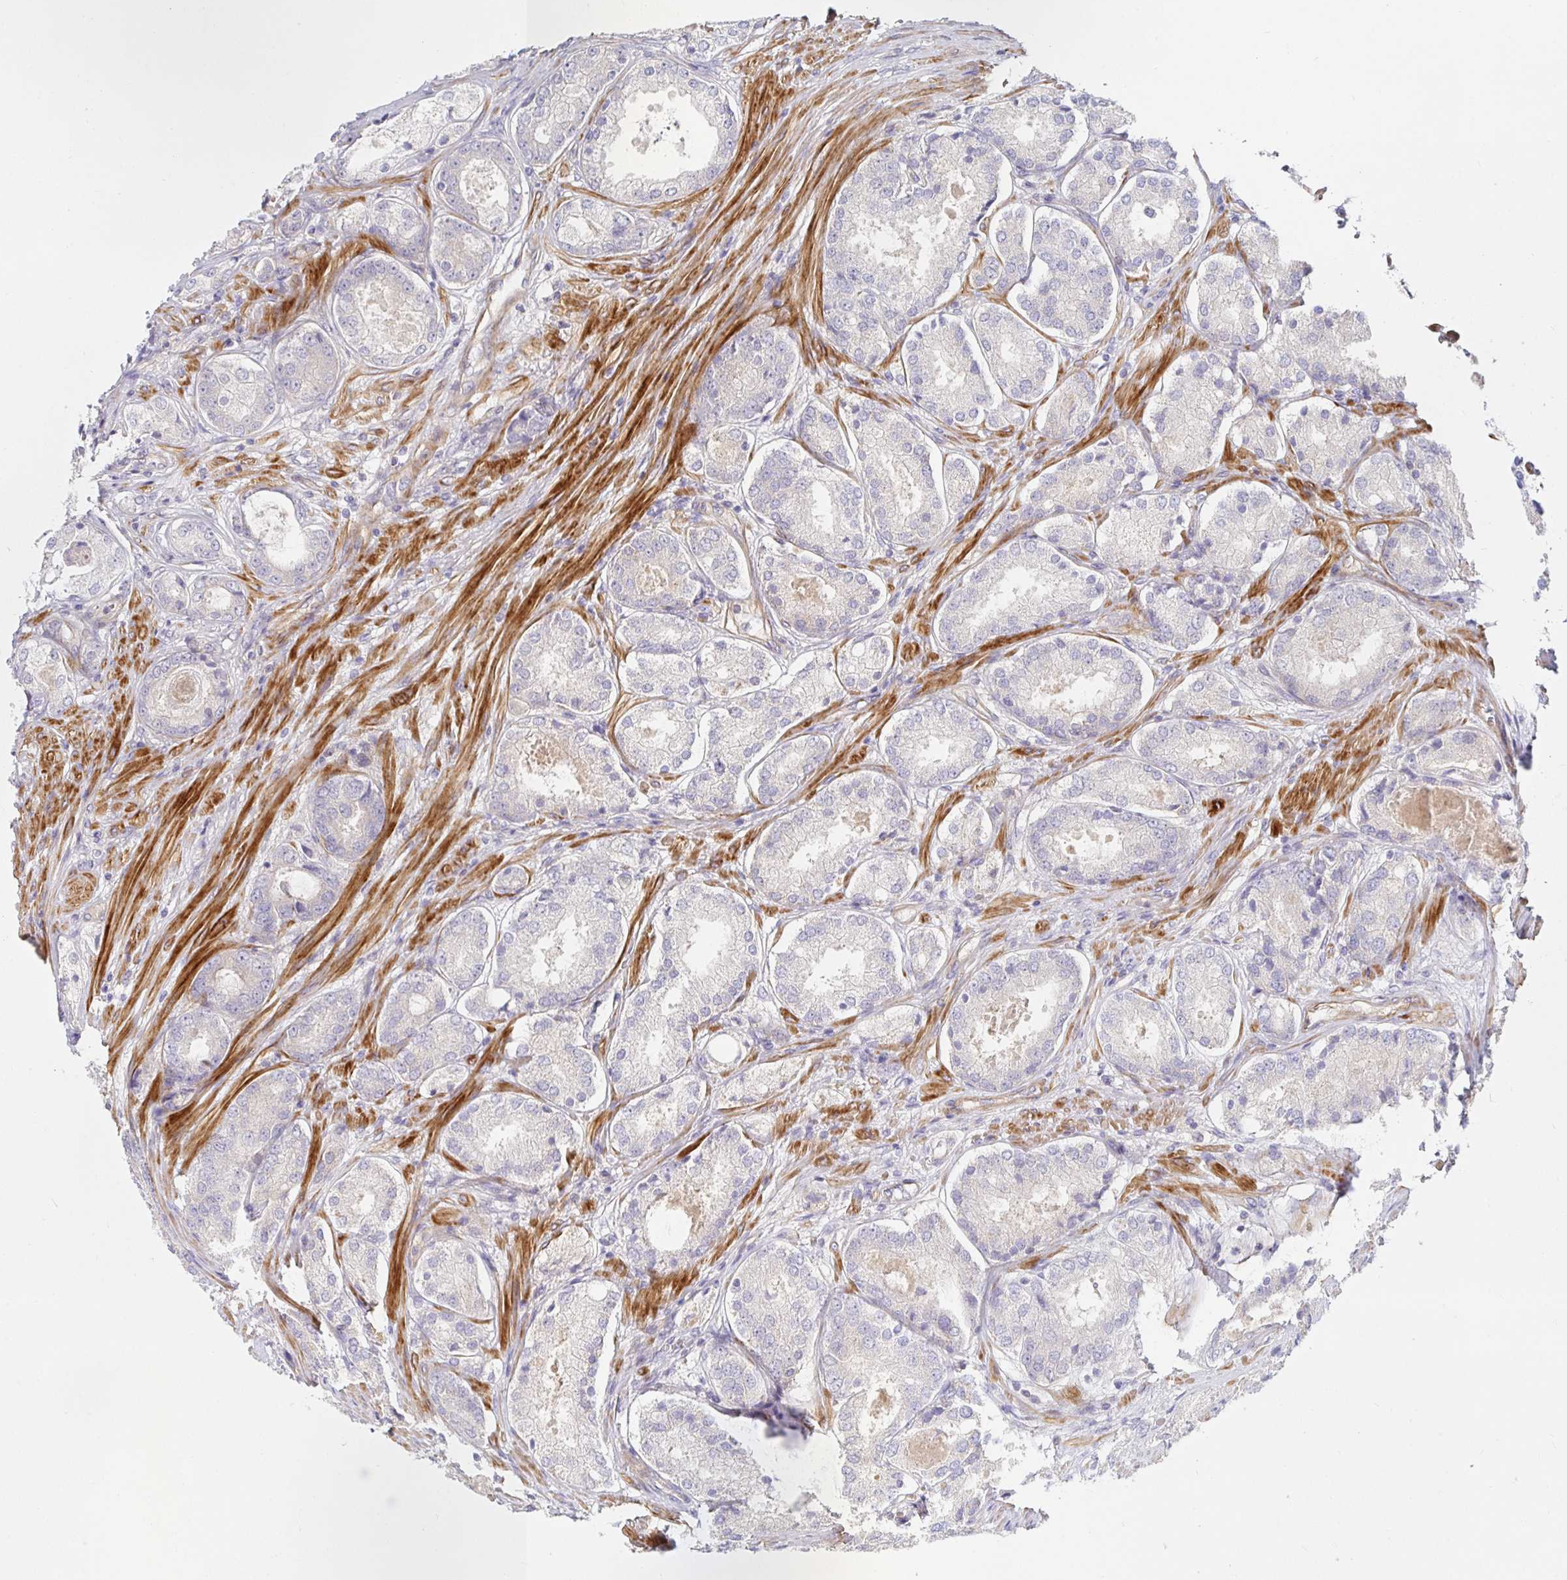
{"staining": {"intensity": "weak", "quantity": "<25%", "location": "cytoplasmic/membranous"}, "tissue": "prostate cancer", "cell_type": "Tumor cells", "image_type": "cancer", "snomed": [{"axis": "morphology", "description": "Adenocarcinoma, Low grade"}, {"axis": "topography", "description": "Prostate"}], "caption": "IHC image of neoplastic tissue: prostate cancer stained with DAB displays no significant protein positivity in tumor cells. (DAB (3,3'-diaminobenzidine) IHC visualized using brightfield microscopy, high magnification).", "gene": "METTL22", "patient": {"sex": "male", "age": 68}}